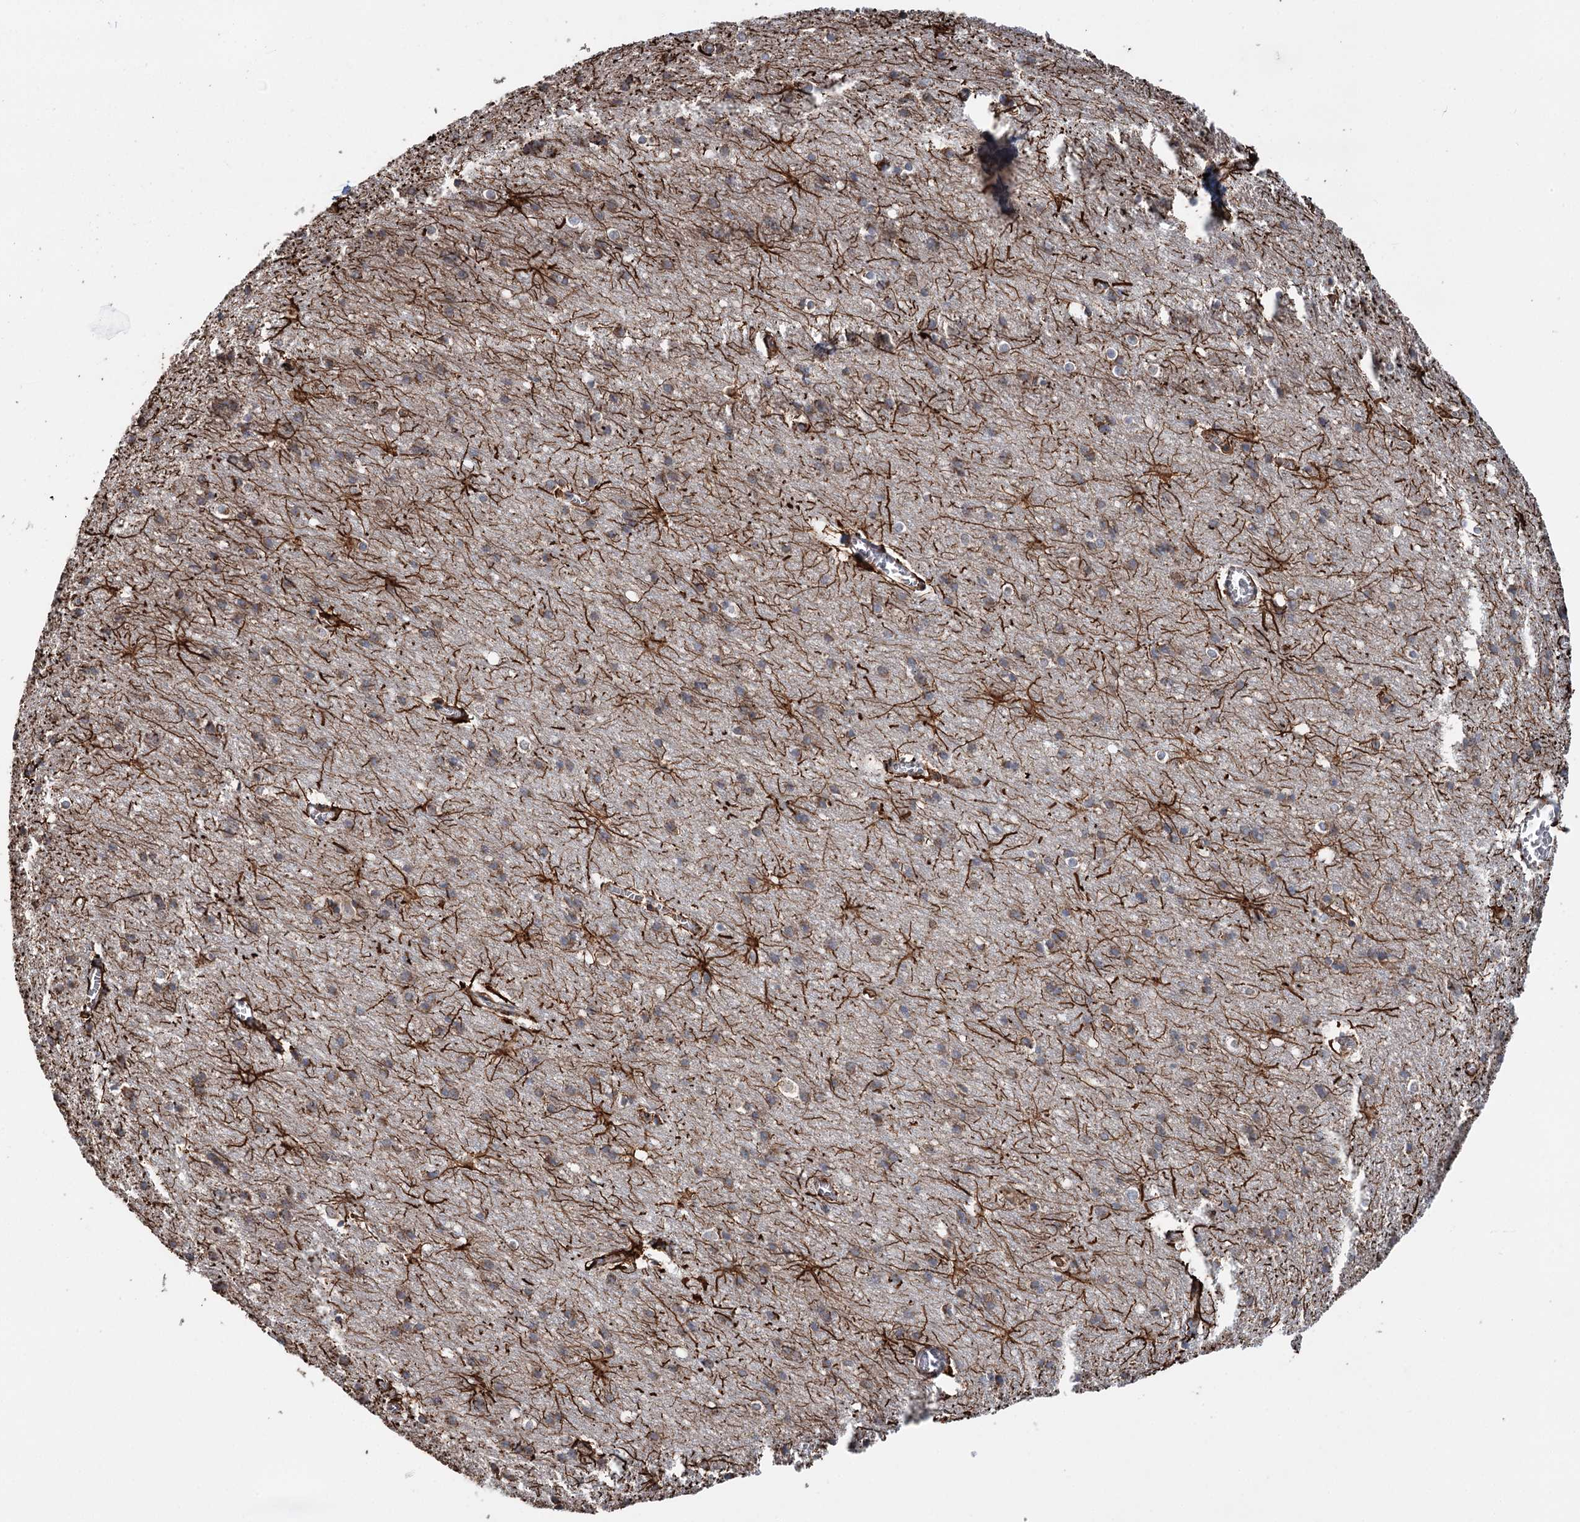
{"staining": {"intensity": "moderate", "quantity": ">75%", "location": "cytoplasmic/membranous"}, "tissue": "cerebral cortex", "cell_type": "Endothelial cells", "image_type": "normal", "snomed": [{"axis": "morphology", "description": "Normal tissue, NOS"}, {"axis": "topography", "description": "Cerebral cortex"}], "caption": "High-magnification brightfield microscopy of normal cerebral cortex stained with DAB (brown) and counterstained with hematoxylin (blue). endothelial cells exhibit moderate cytoplasmic/membranous positivity is present in about>75% of cells.", "gene": "APH1A", "patient": {"sex": "male", "age": 54}}